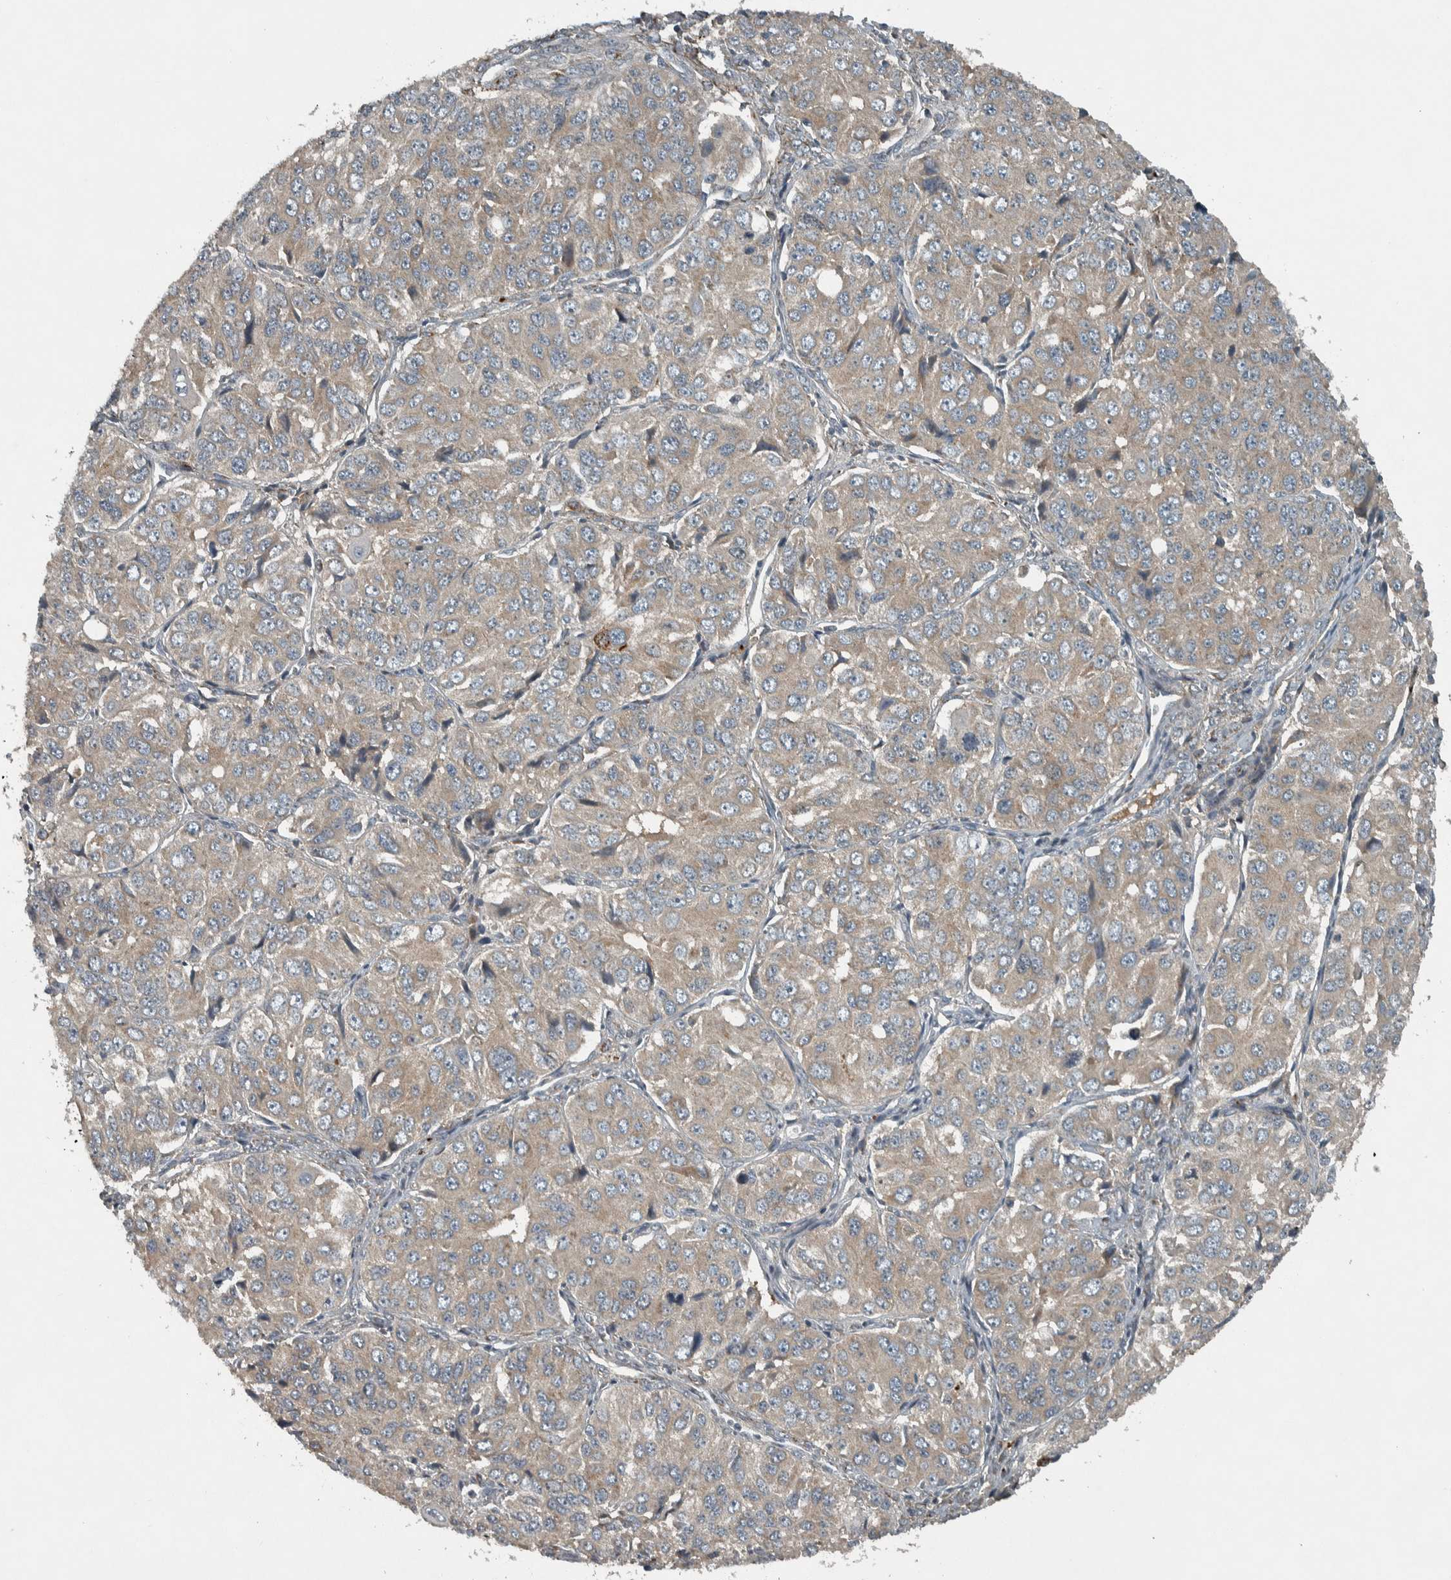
{"staining": {"intensity": "weak", "quantity": ">75%", "location": "cytoplasmic/membranous"}, "tissue": "ovarian cancer", "cell_type": "Tumor cells", "image_type": "cancer", "snomed": [{"axis": "morphology", "description": "Carcinoma, endometroid"}, {"axis": "topography", "description": "Ovary"}], "caption": "Approximately >75% of tumor cells in endometroid carcinoma (ovarian) demonstrate weak cytoplasmic/membranous protein staining as visualized by brown immunohistochemical staining.", "gene": "CLCN2", "patient": {"sex": "female", "age": 51}}